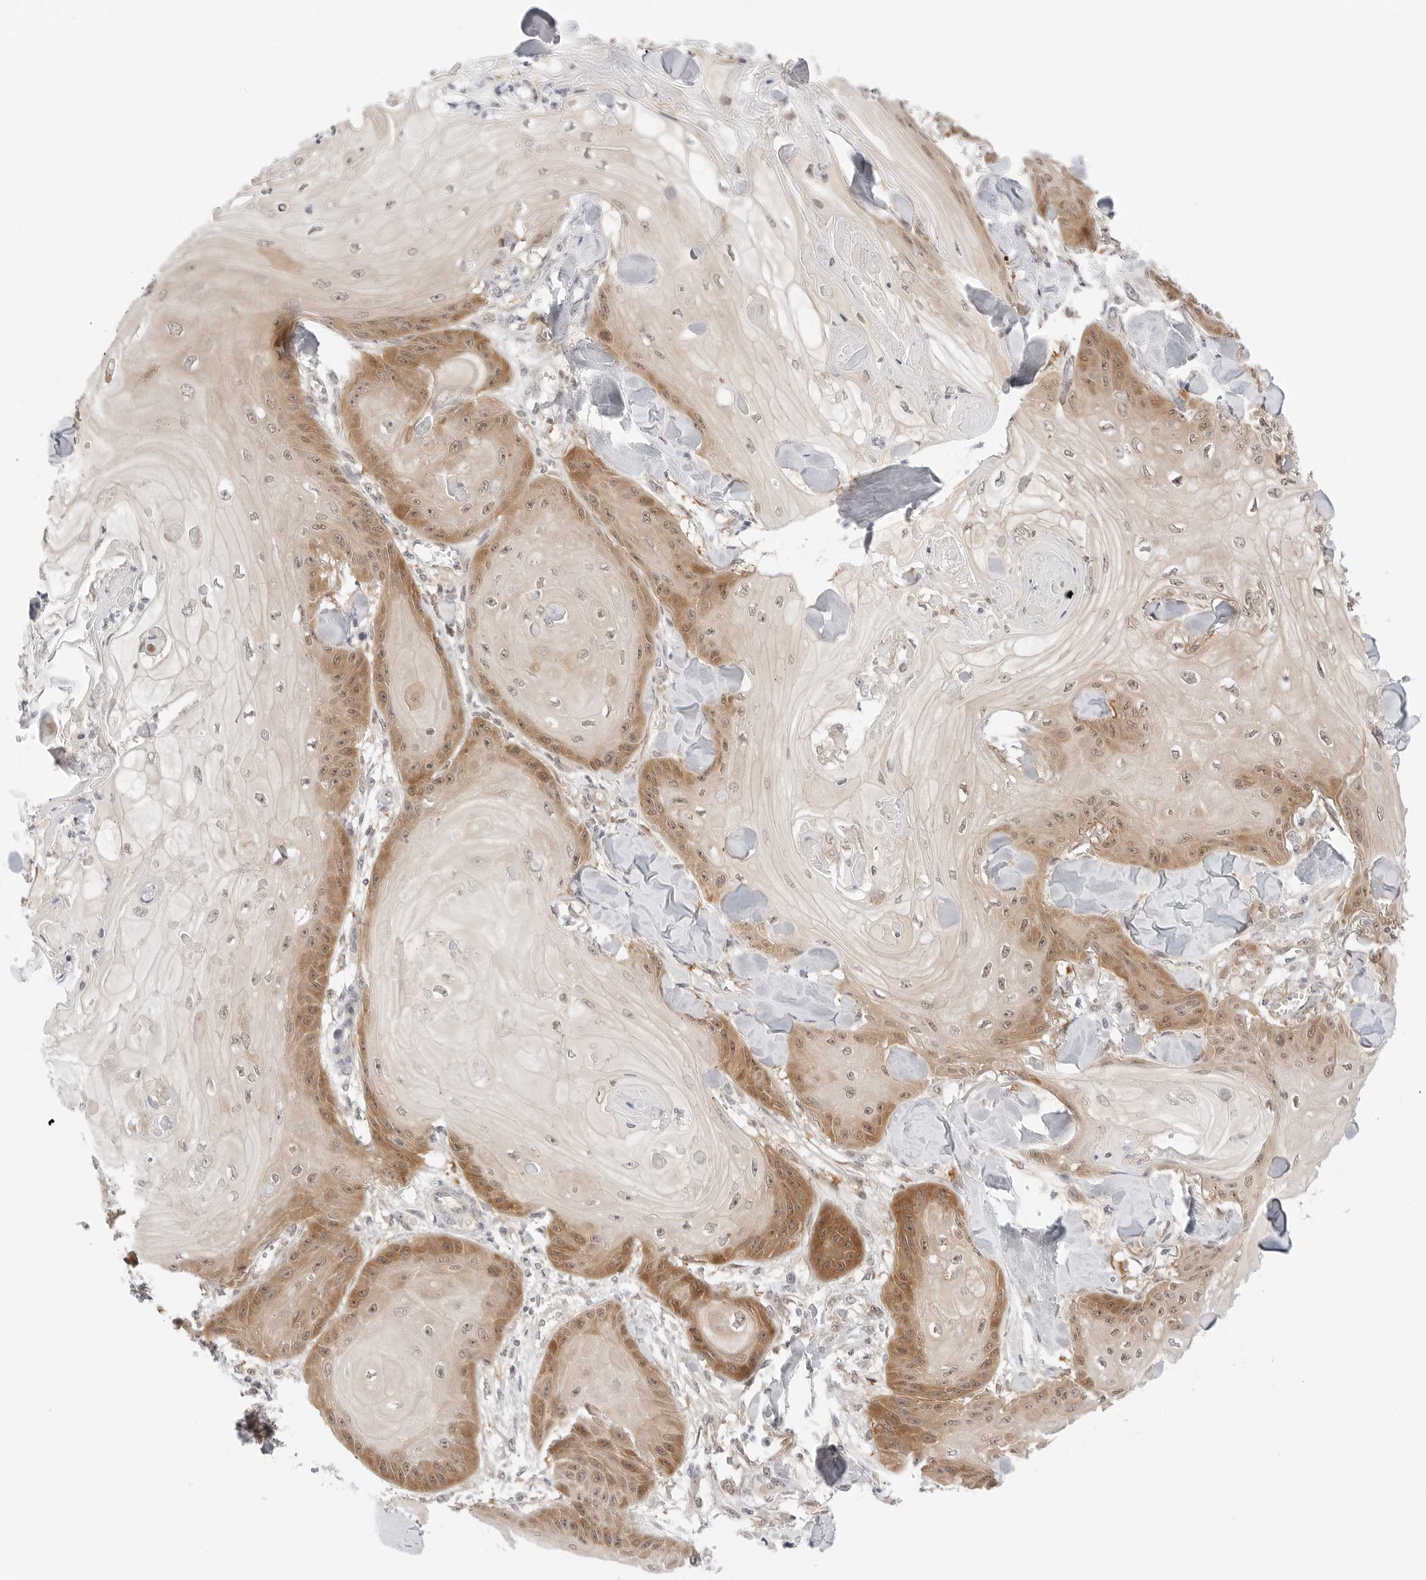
{"staining": {"intensity": "moderate", "quantity": "<25%", "location": "cytoplasmic/membranous,nuclear"}, "tissue": "skin cancer", "cell_type": "Tumor cells", "image_type": "cancer", "snomed": [{"axis": "morphology", "description": "Squamous cell carcinoma, NOS"}, {"axis": "topography", "description": "Skin"}], "caption": "Brown immunohistochemical staining in human skin cancer displays moderate cytoplasmic/membranous and nuclear positivity in about <25% of tumor cells.", "gene": "NUDC", "patient": {"sex": "male", "age": 74}}